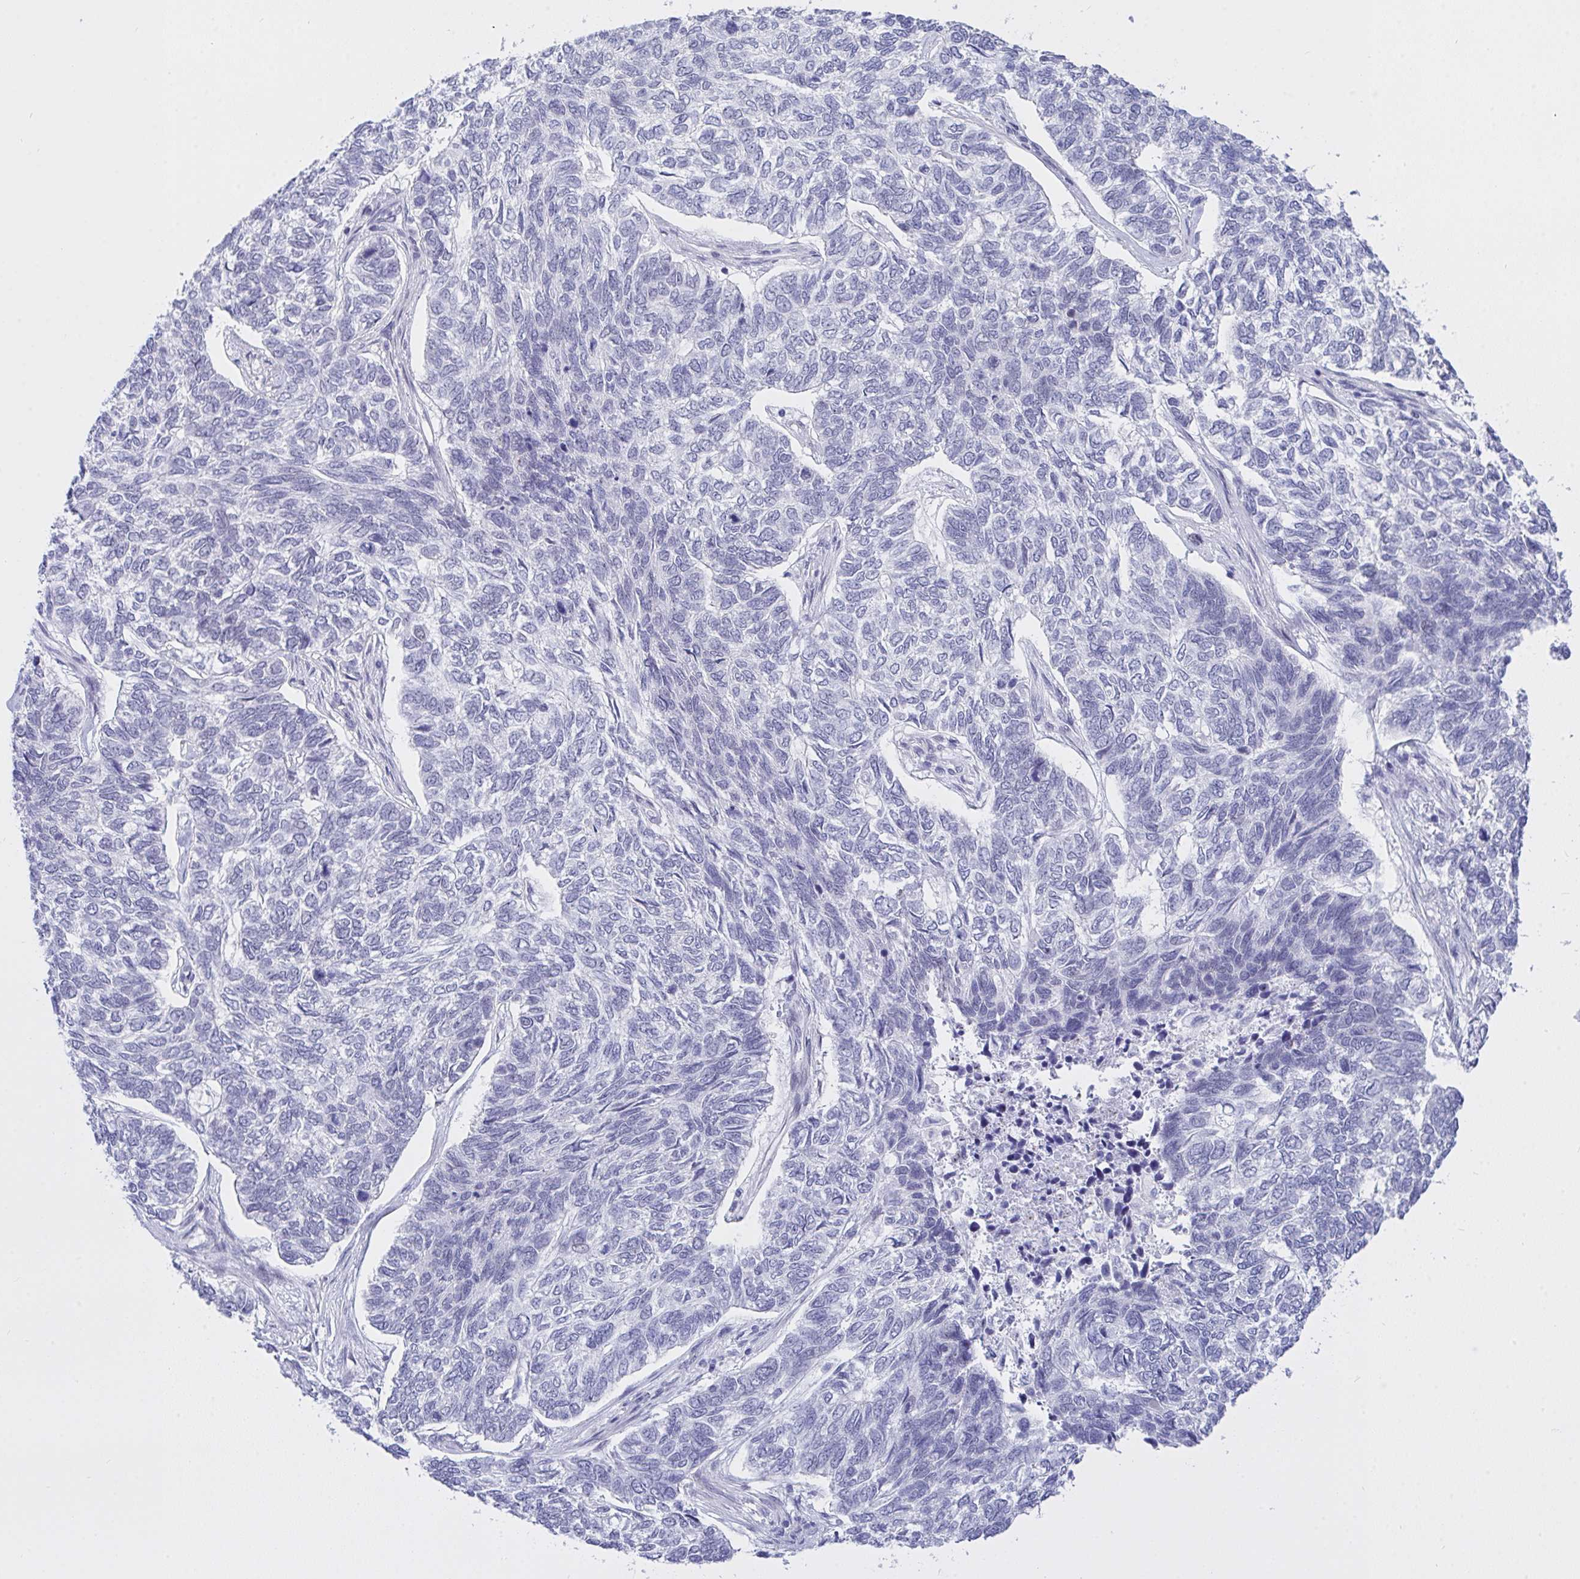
{"staining": {"intensity": "negative", "quantity": "none", "location": "none"}, "tissue": "skin cancer", "cell_type": "Tumor cells", "image_type": "cancer", "snomed": [{"axis": "morphology", "description": "Basal cell carcinoma"}, {"axis": "topography", "description": "Skin"}], "caption": "A high-resolution image shows immunohistochemistry staining of skin cancer, which shows no significant expression in tumor cells. (Stains: DAB immunohistochemistry with hematoxylin counter stain, Microscopy: brightfield microscopy at high magnification).", "gene": "FBXL22", "patient": {"sex": "female", "age": 65}}